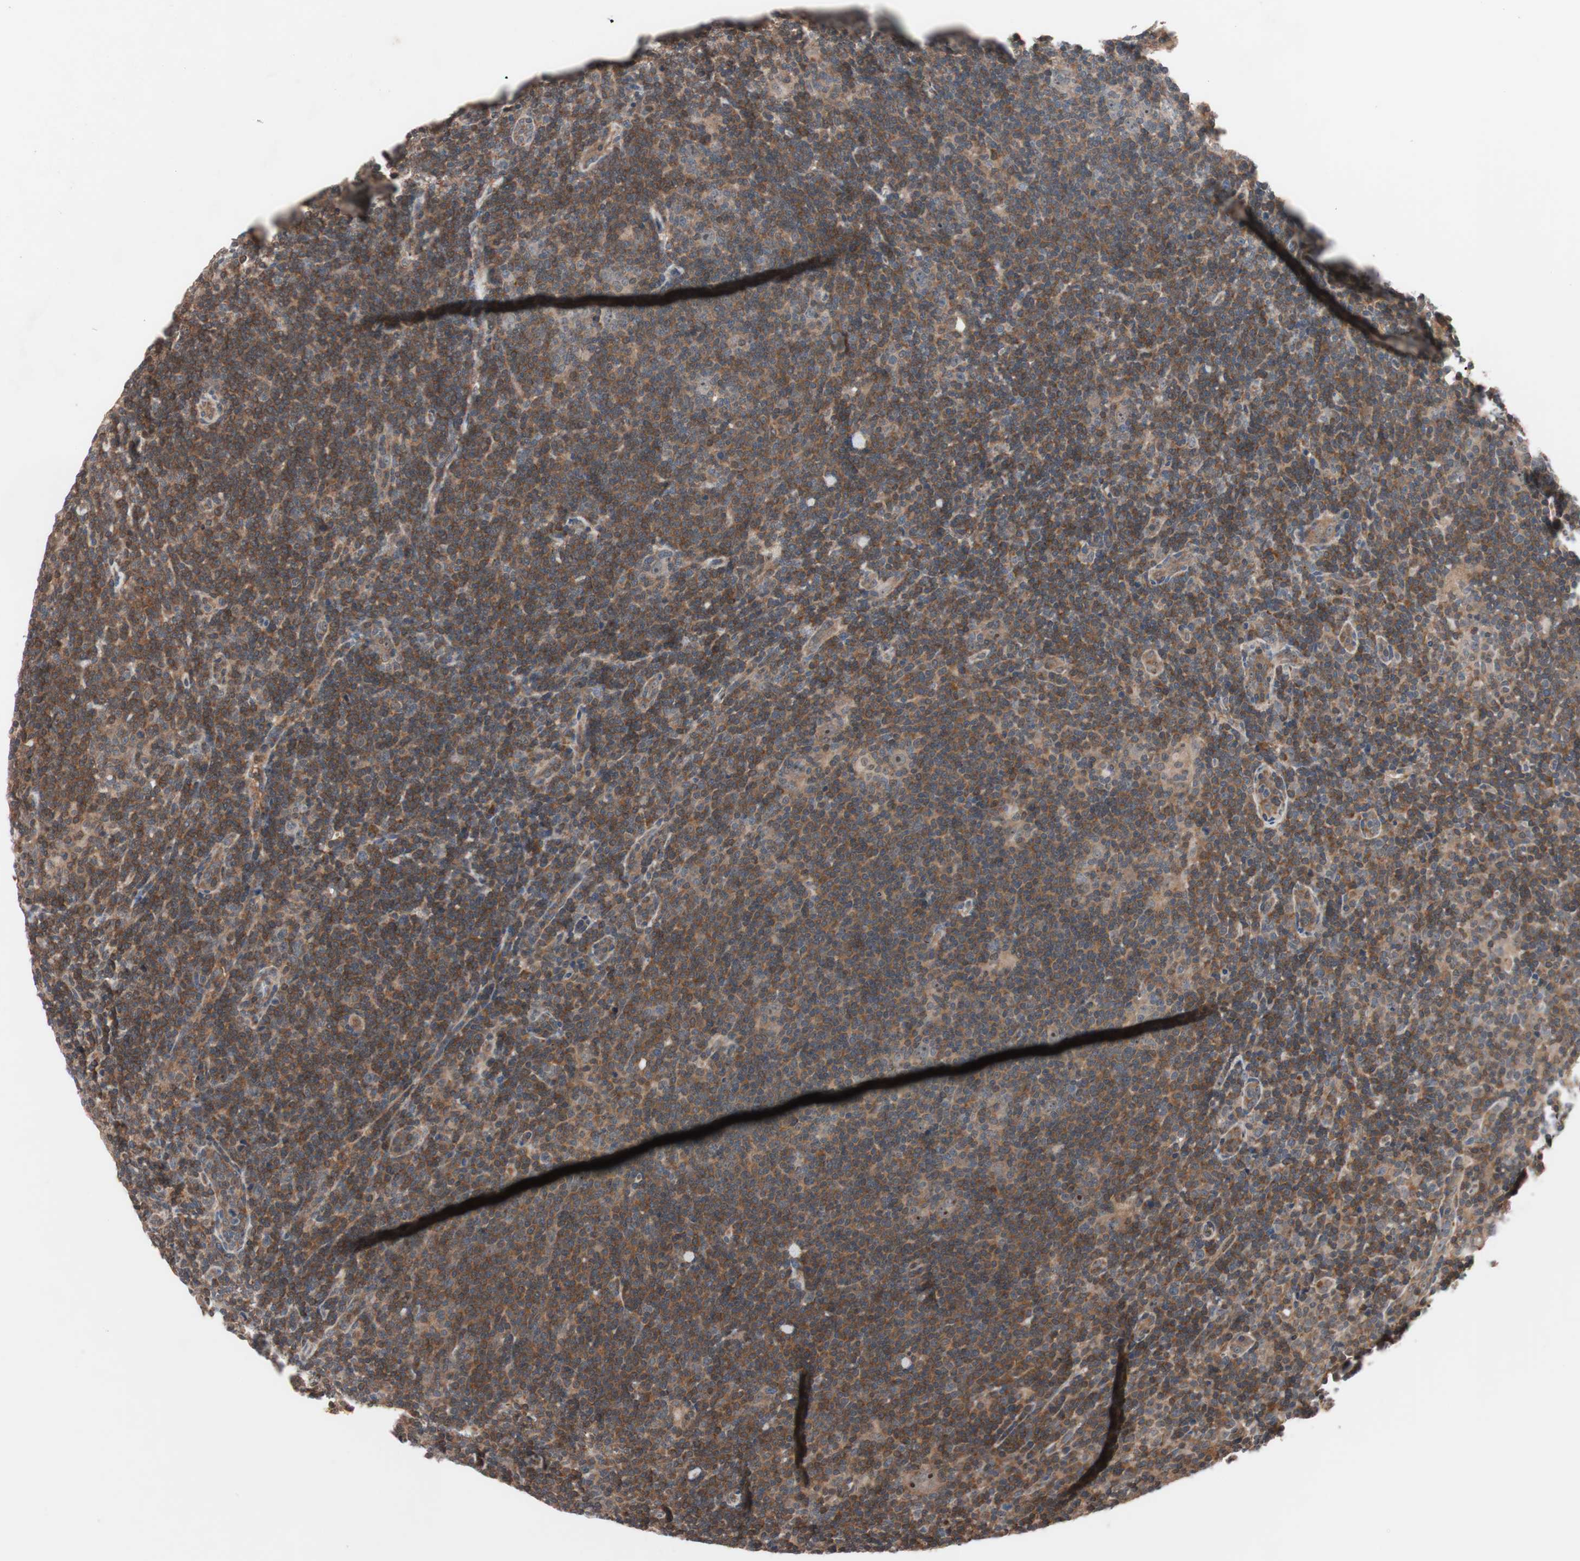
{"staining": {"intensity": "weak", "quantity": "25%-75%", "location": "cytoplasmic/membranous,nuclear"}, "tissue": "lymphoma", "cell_type": "Tumor cells", "image_type": "cancer", "snomed": [{"axis": "morphology", "description": "Hodgkin's disease, NOS"}, {"axis": "topography", "description": "Lymph node"}], "caption": "Immunohistochemistry (IHC) staining of lymphoma, which displays low levels of weak cytoplasmic/membranous and nuclear expression in about 25%-75% of tumor cells indicating weak cytoplasmic/membranous and nuclear protein expression. The staining was performed using DAB (3,3'-diaminobenzidine) (brown) for protein detection and nuclei were counterstained in hematoxylin (blue).", "gene": "IRS1", "patient": {"sex": "female", "age": 57}}